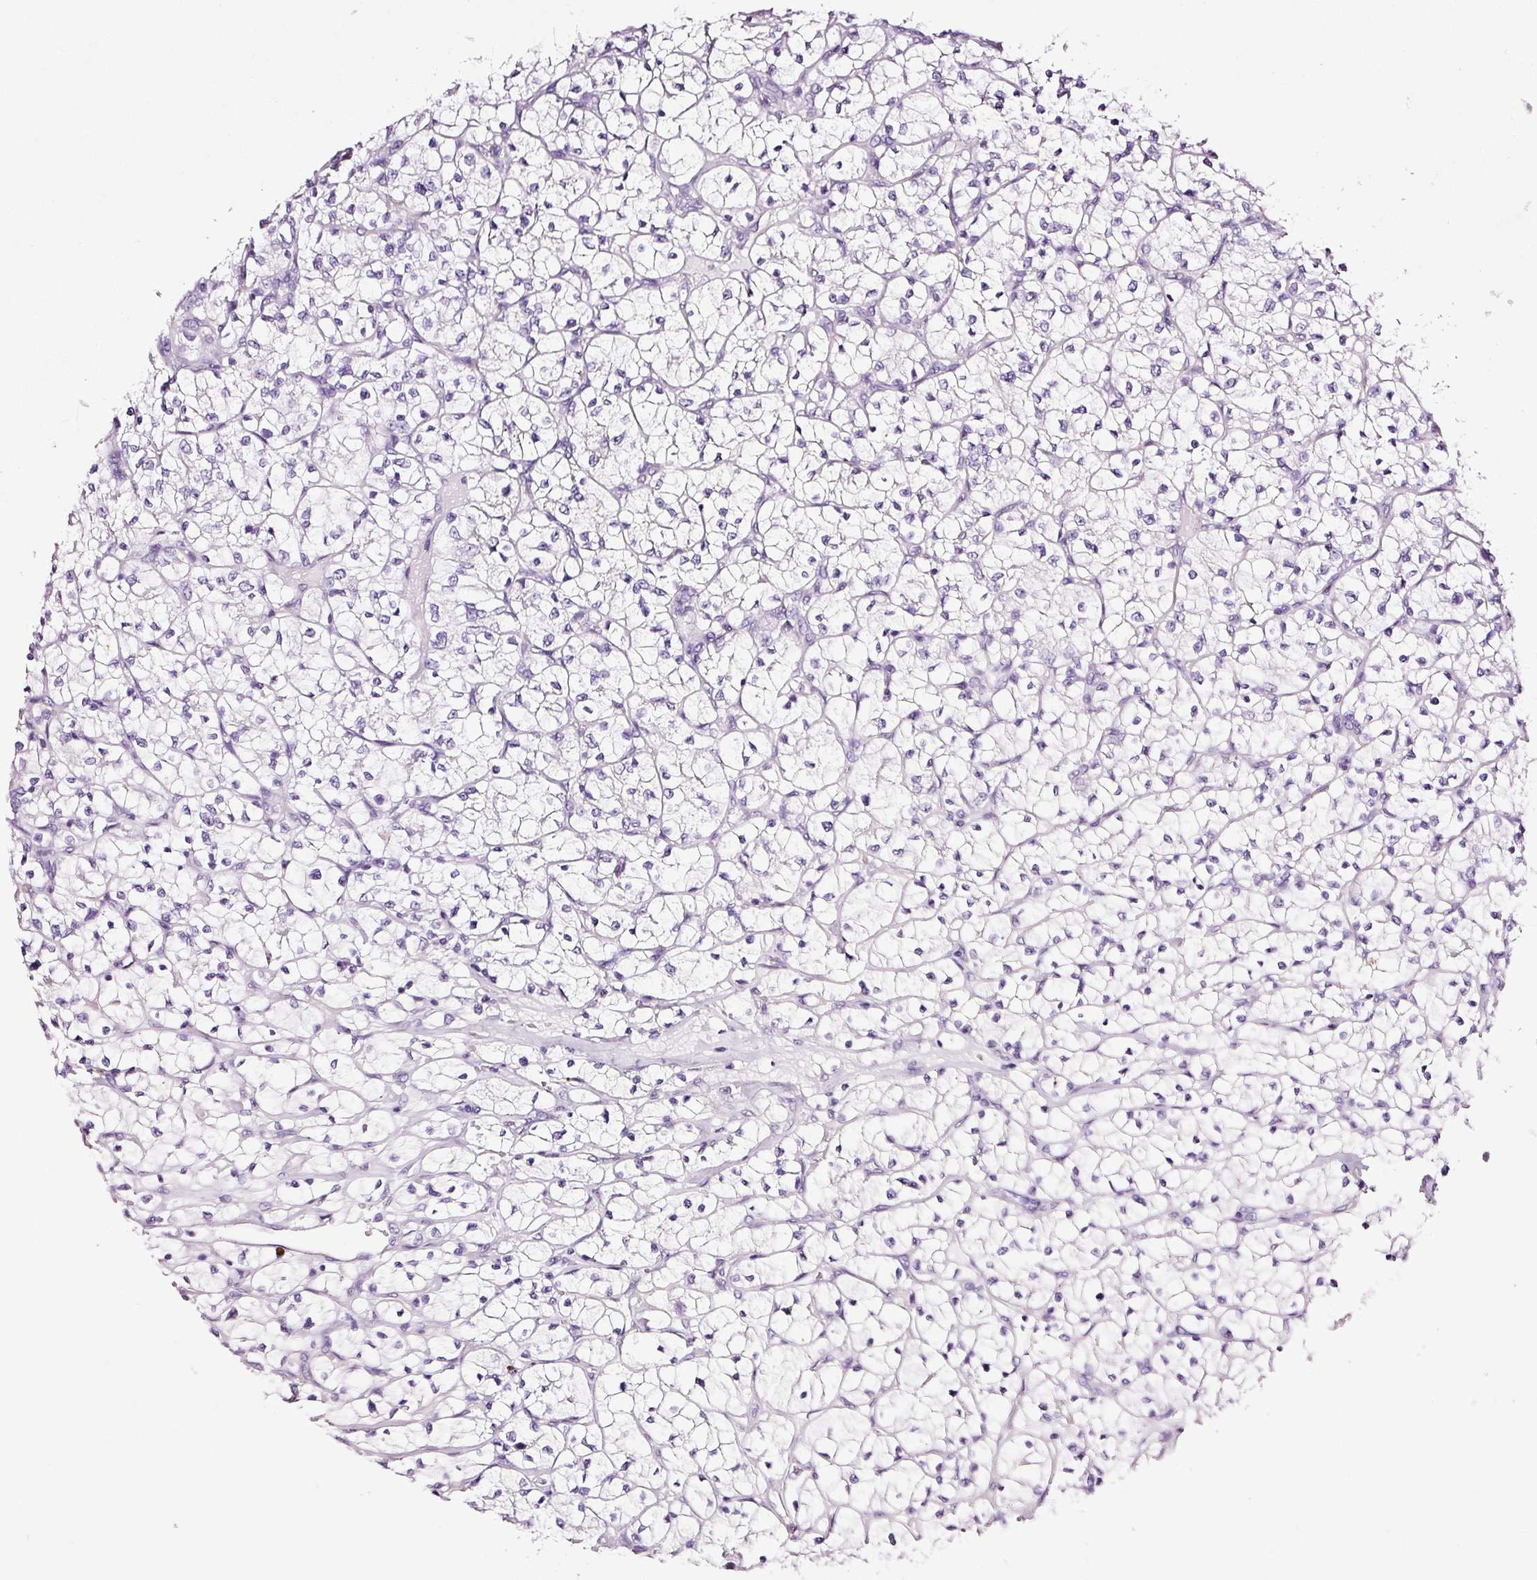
{"staining": {"intensity": "negative", "quantity": "none", "location": "none"}, "tissue": "renal cancer", "cell_type": "Tumor cells", "image_type": "cancer", "snomed": [{"axis": "morphology", "description": "Adenocarcinoma, NOS"}, {"axis": "topography", "description": "Kidney"}], "caption": "Photomicrograph shows no protein positivity in tumor cells of renal adenocarcinoma tissue.", "gene": "RTF2", "patient": {"sex": "female", "age": 64}}